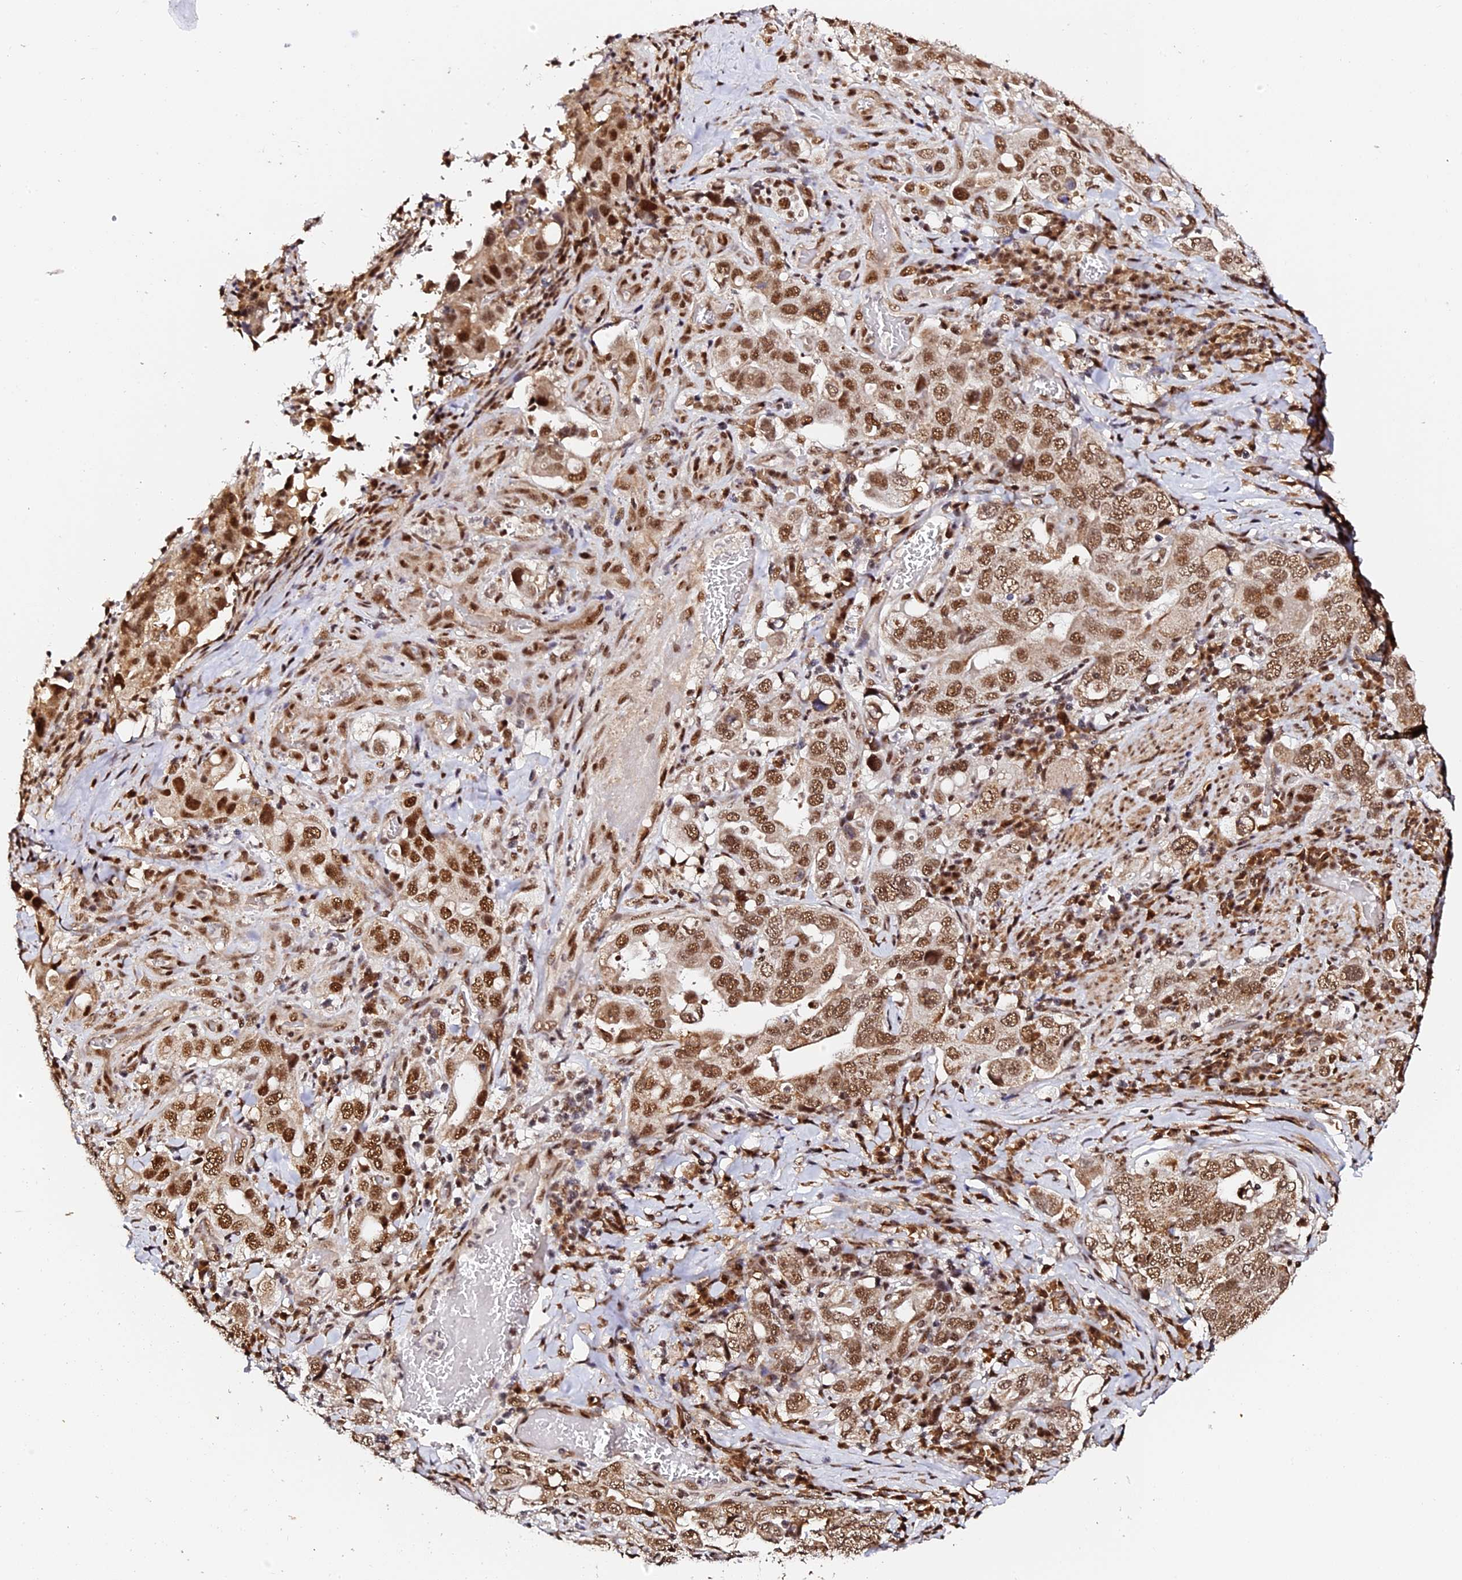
{"staining": {"intensity": "moderate", "quantity": ">75%", "location": "cytoplasmic/membranous,nuclear"}, "tissue": "stomach cancer", "cell_type": "Tumor cells", "image_type": "cancer", "snomed": [{"axis": "morphology", "description": "Adenocarcinoma, NOS"}, {"axis": "topography", "description": "Stomach, upper"}], "caption": "Tumor cells demonstrate medium levels of moderate cytoplasmic/membranous and nuclear staining in approximately >75% of cells in human stomach adenocarcinoma.", "gene": "MCRS1", "patient": {"sex": "male", "age": 62}}